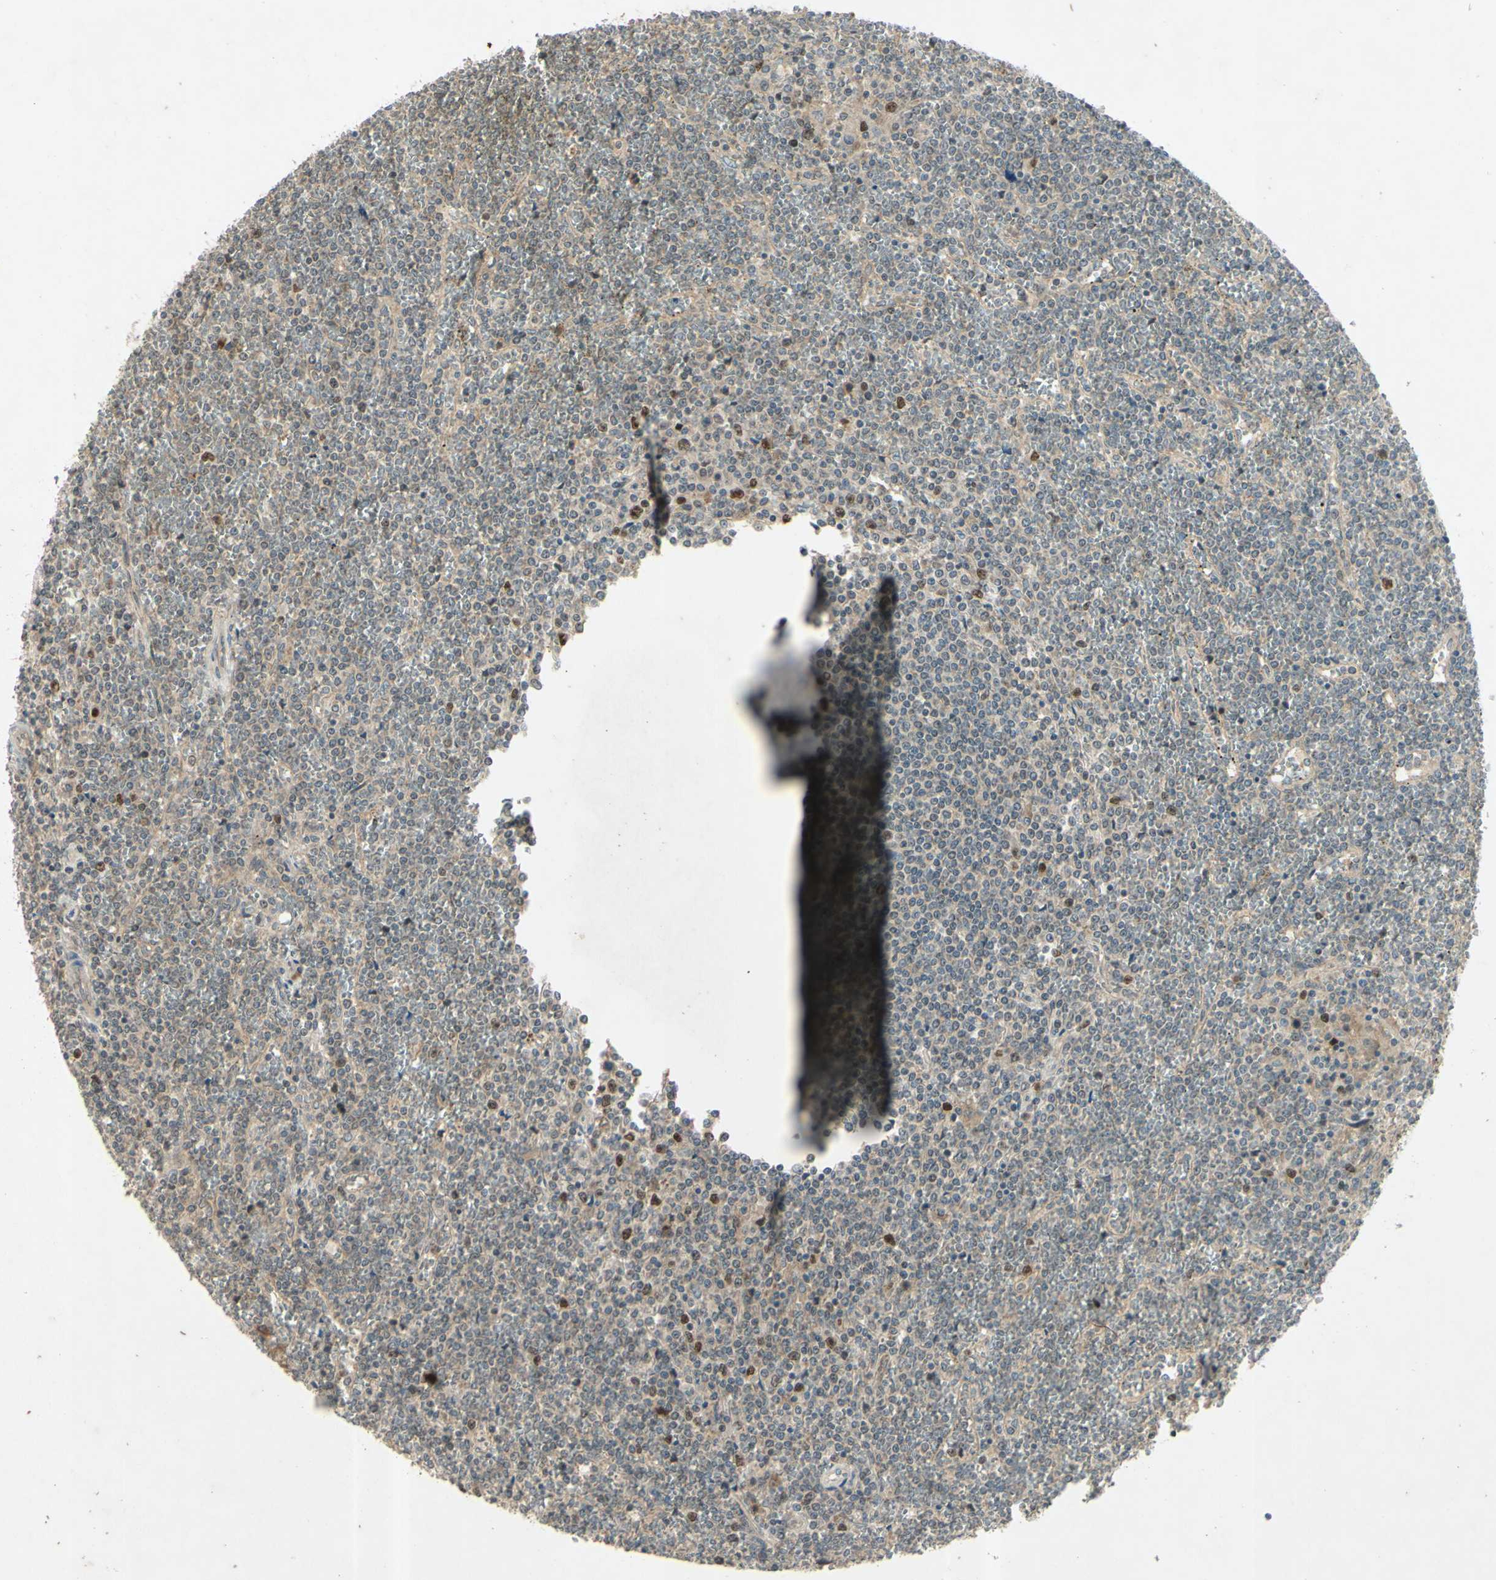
{"staining": {"intensity": "strong", "quantity": "<25%", "location": "nuclear"}, "tissue": "lymphoma", "cell_type": "Tumor cells", "image_type": "cancer", "snomed": [{"axis": "morphology", "description": "Malignant lymphoma, non-Hodgkin's type, Low grade"}, {"axis": "topography", "description": "Spleen"}], "caption": "Human malignant lymphoma, non-Hodgkin's type (low-grade) stained with a brown dye demonstrates strong nuclear positive expression in about <25% of tumor cells.", "gene": "RAD18", "patient": {"sex": "female", "age": 19}}